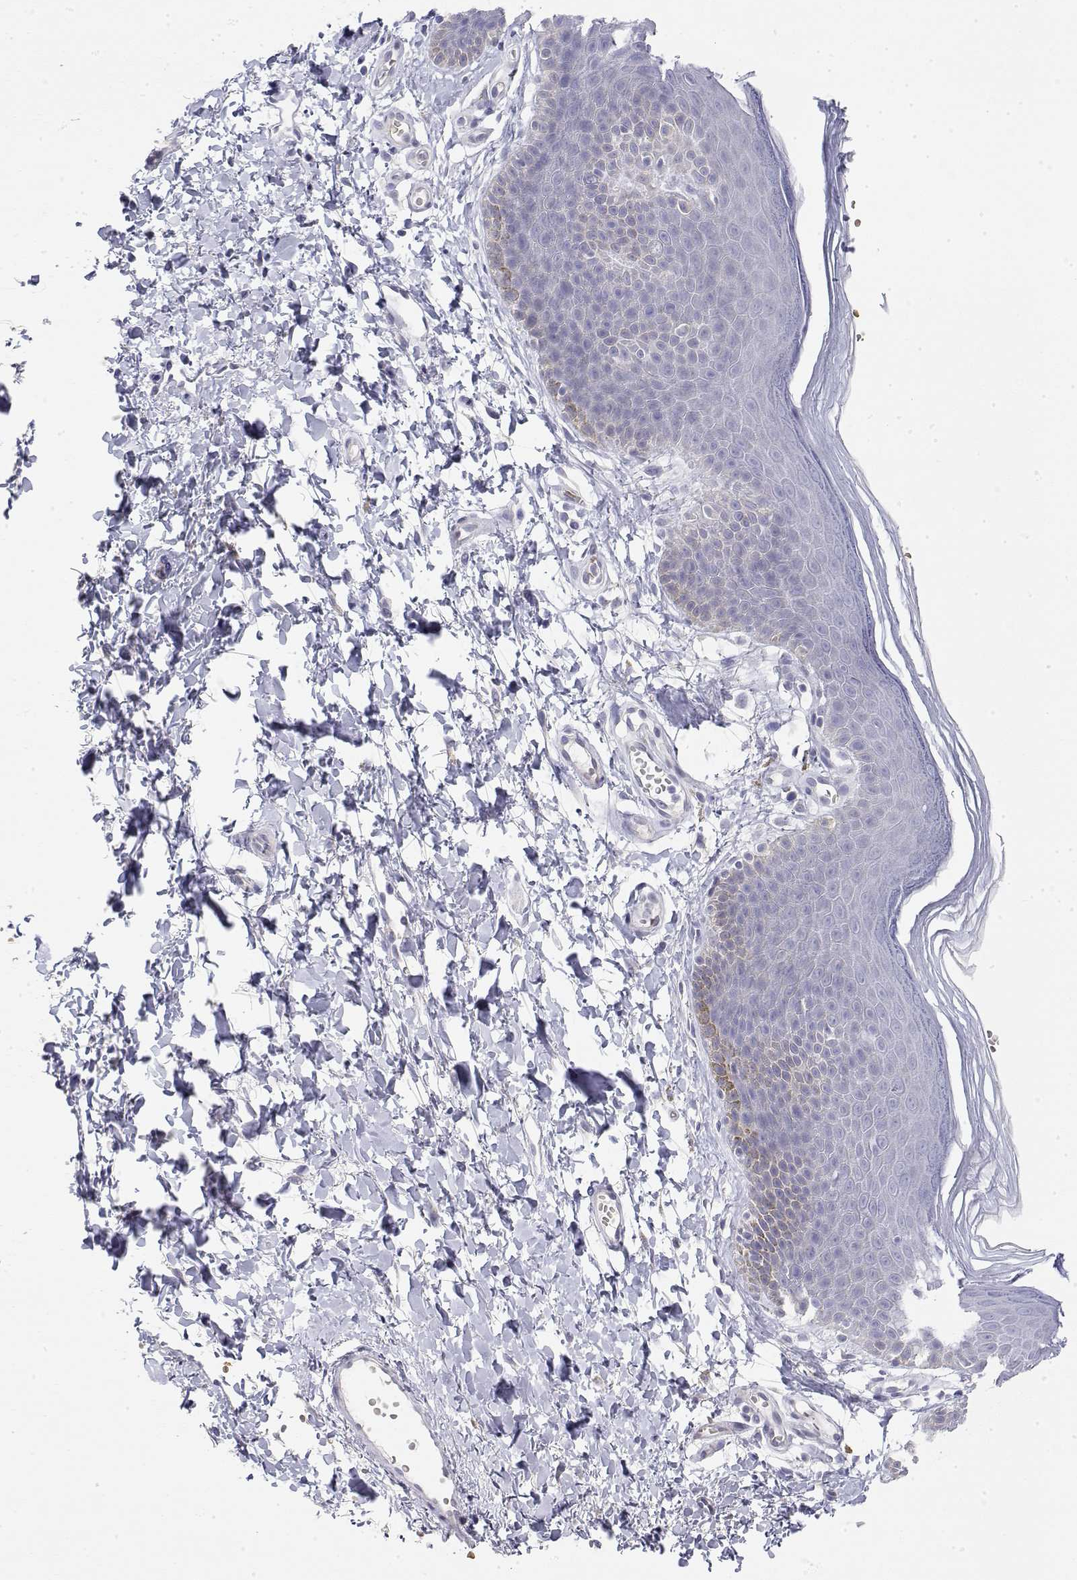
{"staining": {"intensity": "negative", "quantity": "none", "location": "none"}, "tissue": "skin", "cell_type": "Epidermal cells", "image_type": "normal", "snomed": [{"axis": "morphology", "description": "Normal tissue, NOS"}, {"axis": "topography", "description": "Anal"}], "caption": "The immunohistochemistry image has no significant expression in epidermal cells of skin.", "gene": "MISP", "patient": {"sex": "male", "age": 53}}